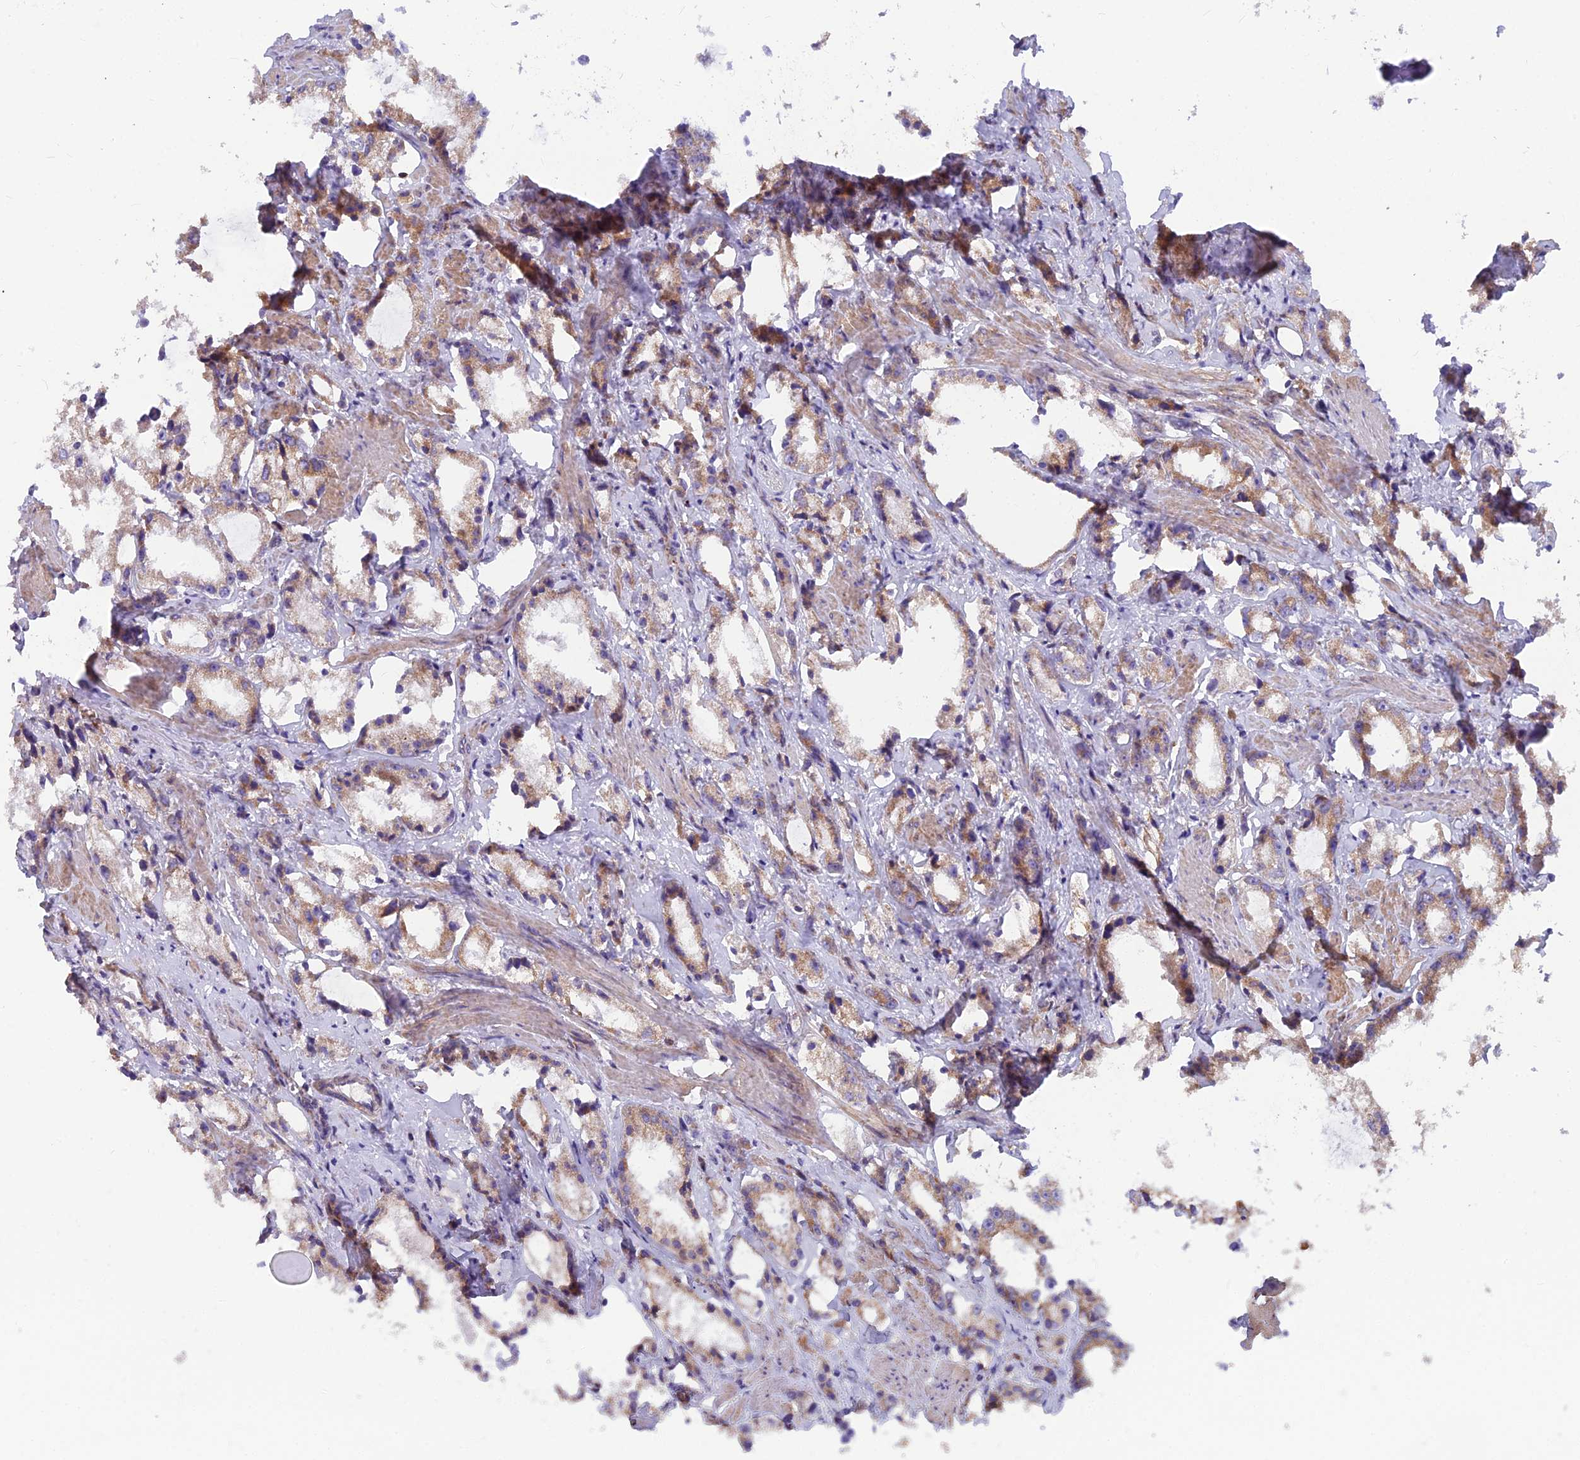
{"staining": {"intensity": "weak", "quantity": "25%-75%", "location": "cytoplasmic/membranous"}, "tissue": "prostate cancer", "cell_type": "Tumor cells", "image_type": "cancer", "snomed": [{"axis": "morphology", "description": "Adenocarcinoma, High grade"}, {"axis": "topography", "description": "Prostate"}], "caption": "Immunohistochemical staining of prostate cancer (high-grade adenocarcinoma) shows low levels of weak cytoplasmic/membranous expression in about 25%-75% of tumor cells.", "gene": "TBC1D20", "patient": {"sex": "male", "age": 66}}